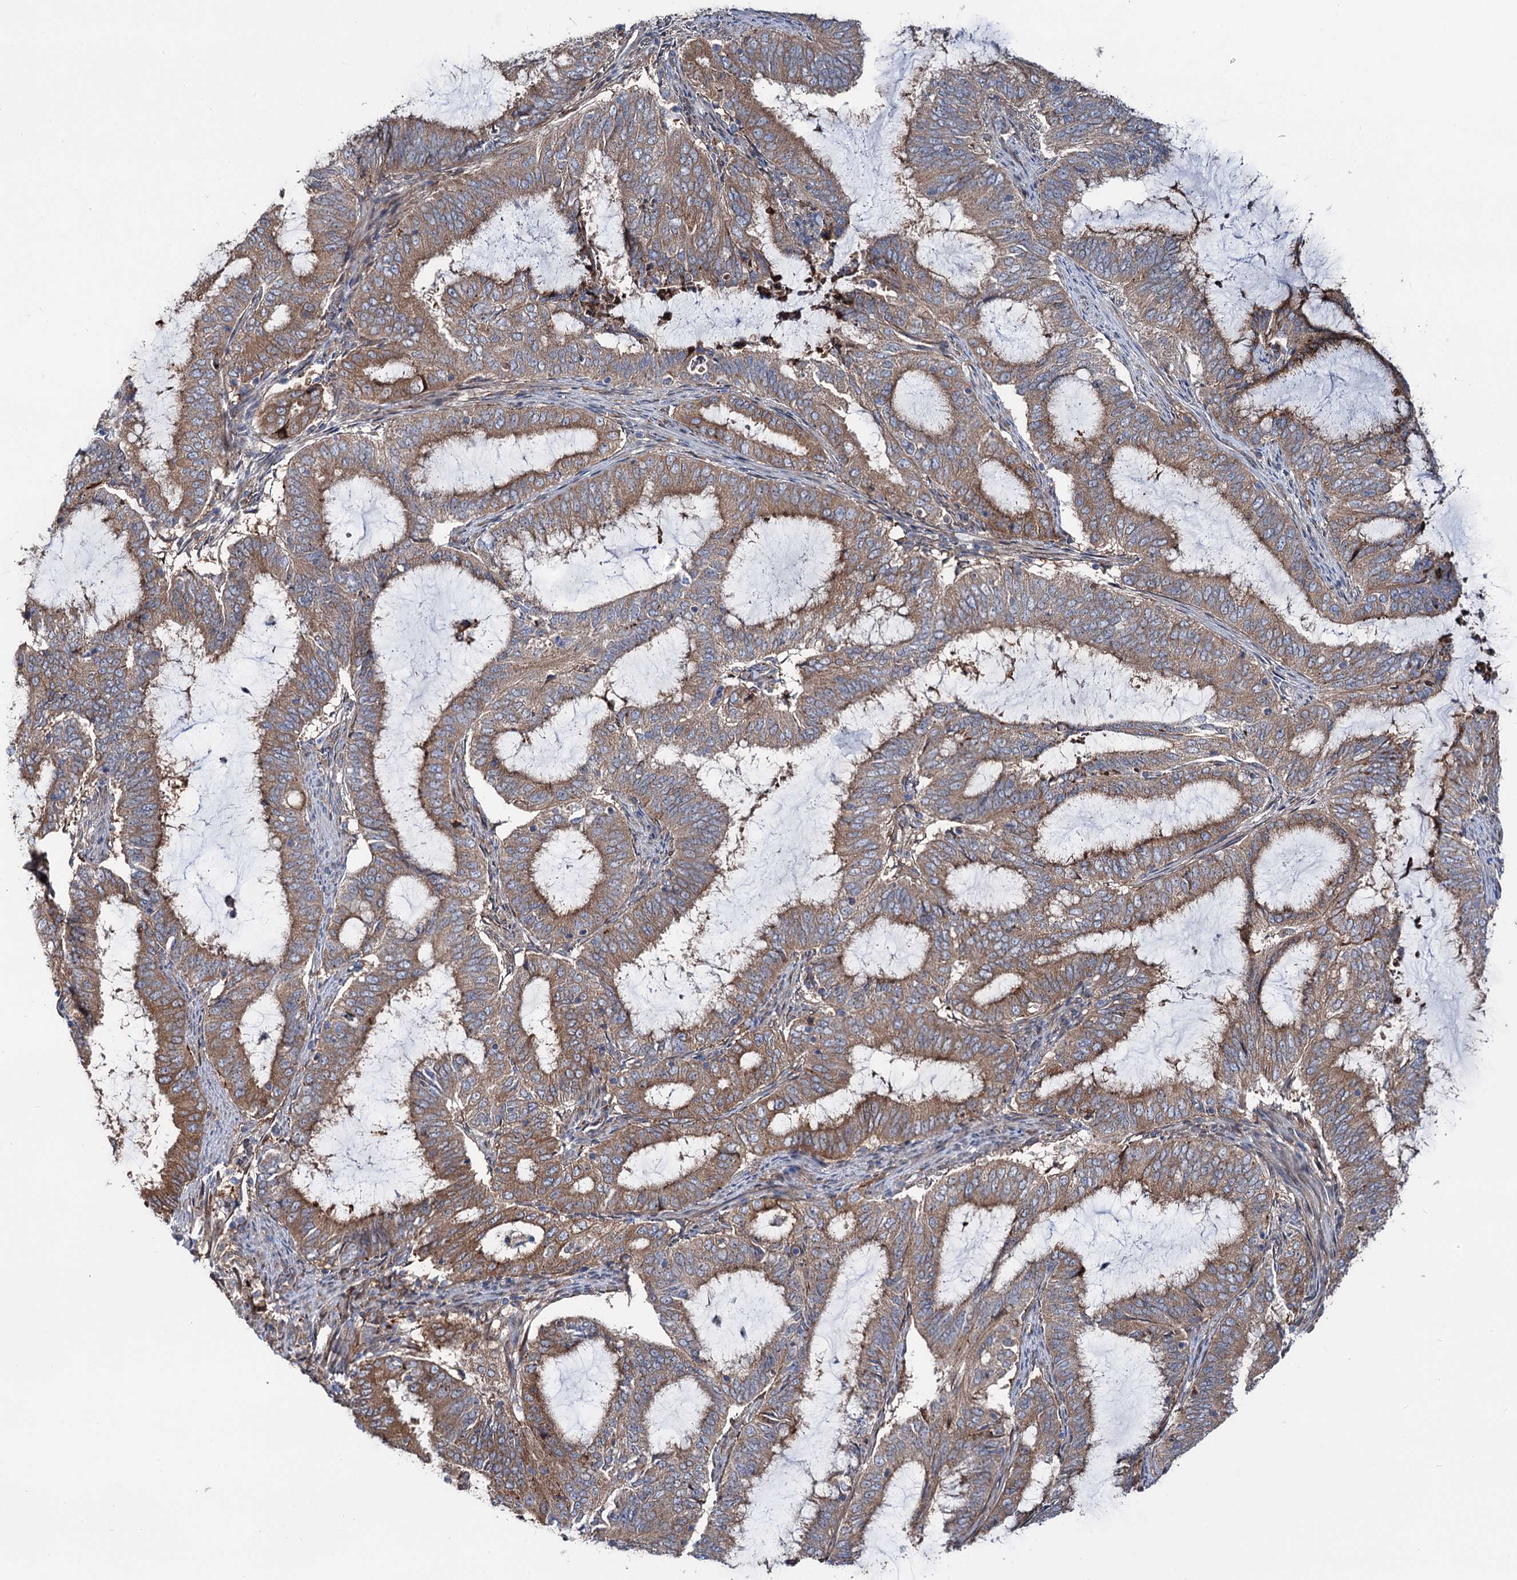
{"staining": {"intensity": "moderate", "quantity": ">75%", "location": "cytoplasmic/membranous"}, "tissue": "endometrial cancer", "cell_type": "Tumor cells", "image_type": "cancer", "snomed": [{"axis": "morphology", "description": "Adenocarcinoma, NOS"}, {"axis": "topography", "description": "Endometrium"}], "caption": "Protein expression analysis of endometrial cancer displays moderate cytoplasmic/membranous positivity in approximately >75% of tumor cells.", "gene": "PTDSS2", "patient": {"sex": "female", "age": 51}}